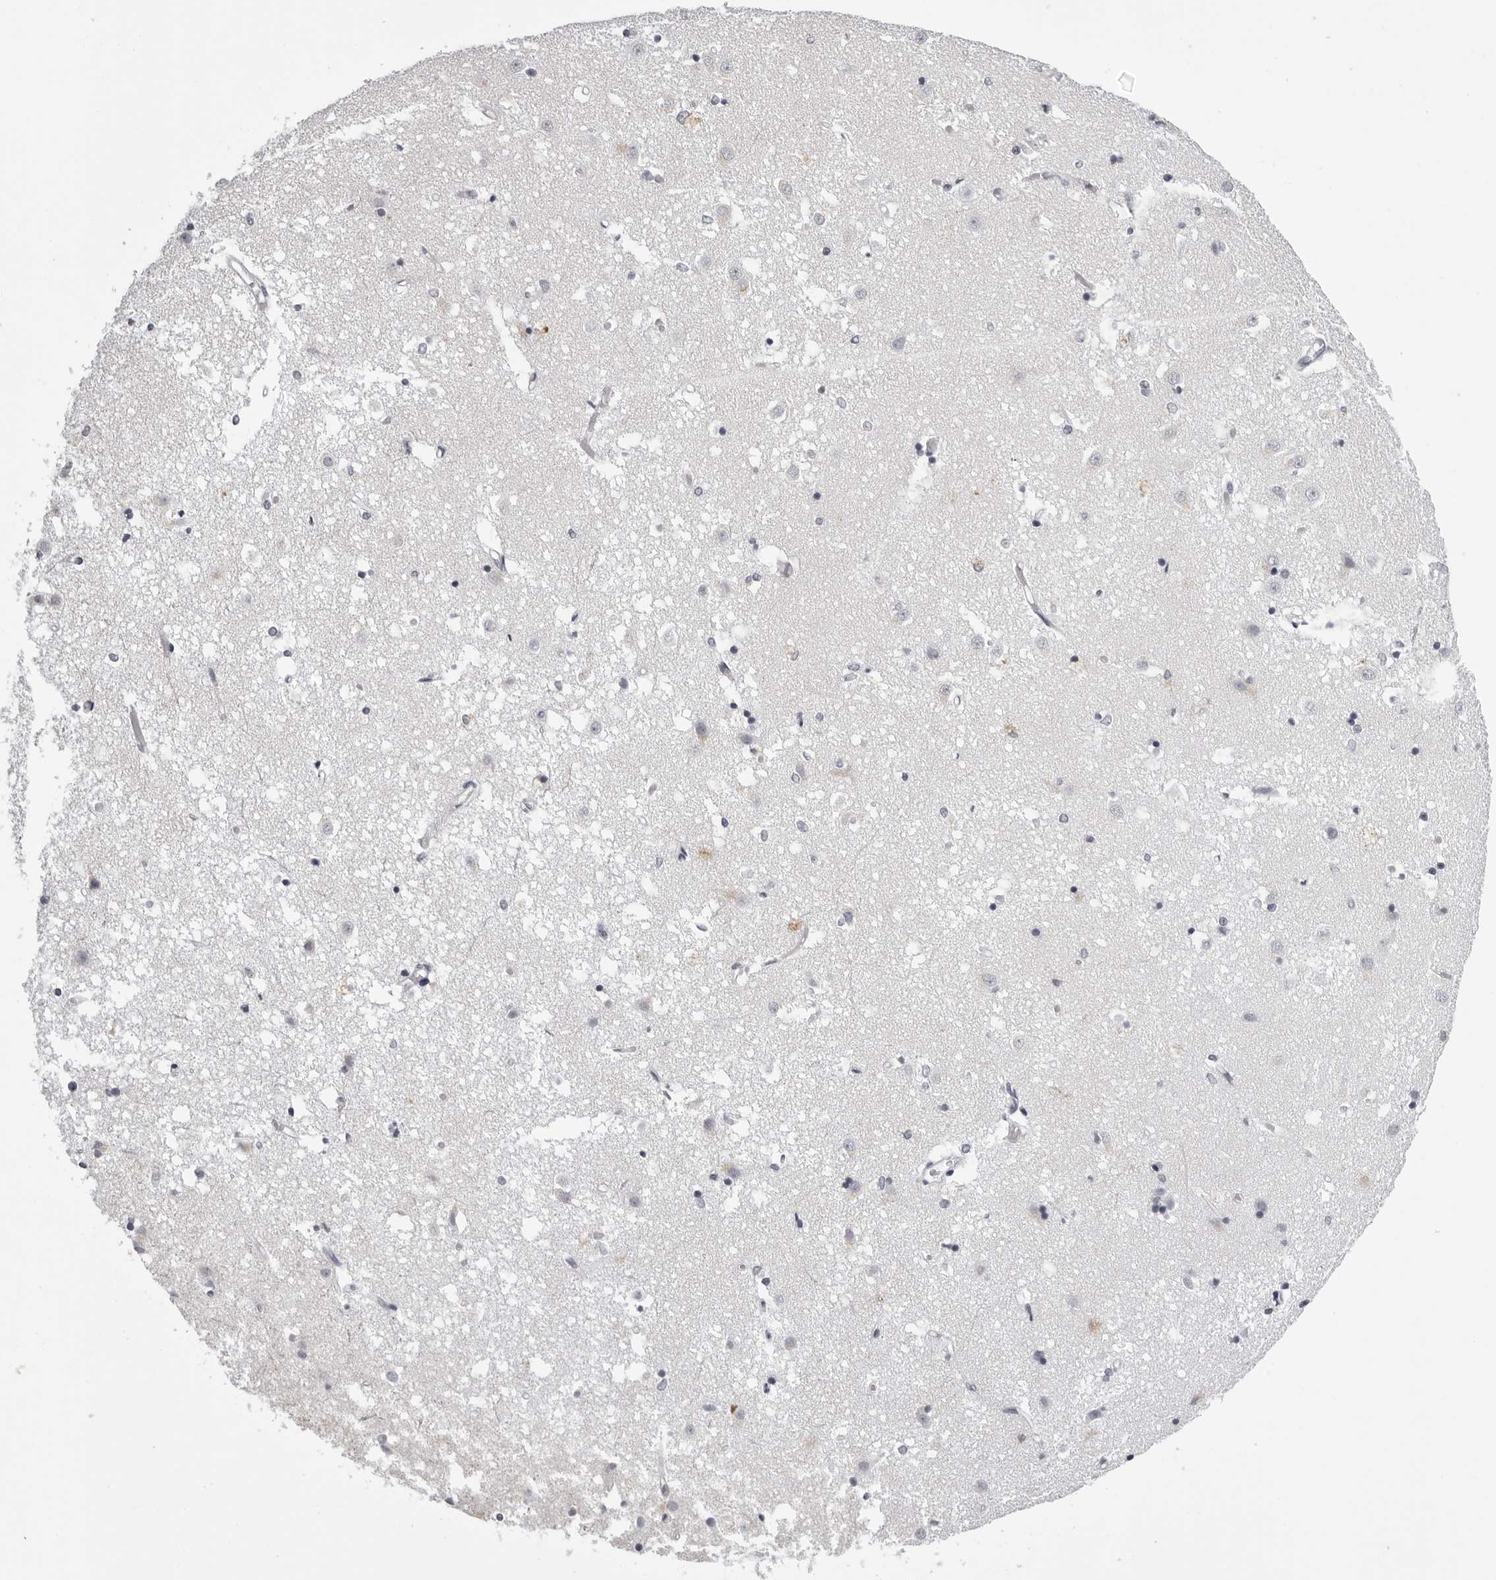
{"staining": {"intensity": "negative", "quantity": "none", "location": "none"}, "tissue": "caudate", "cell_type": "Glial cells", "image_type": "normal", "snomed": [{"axis": "morphology", "description": "Normal tissue, NOS"}, {"axis": "topography", "description": "Lateral ventricle wall"}], "caption": "Glial cells show no significant positivity in normal caudate. (Immunohistochemistry (ihc), brightfield microscopy, high magnification).", "gene": "BPIFA1", "patient": {"sex": "male", "age": 45}}